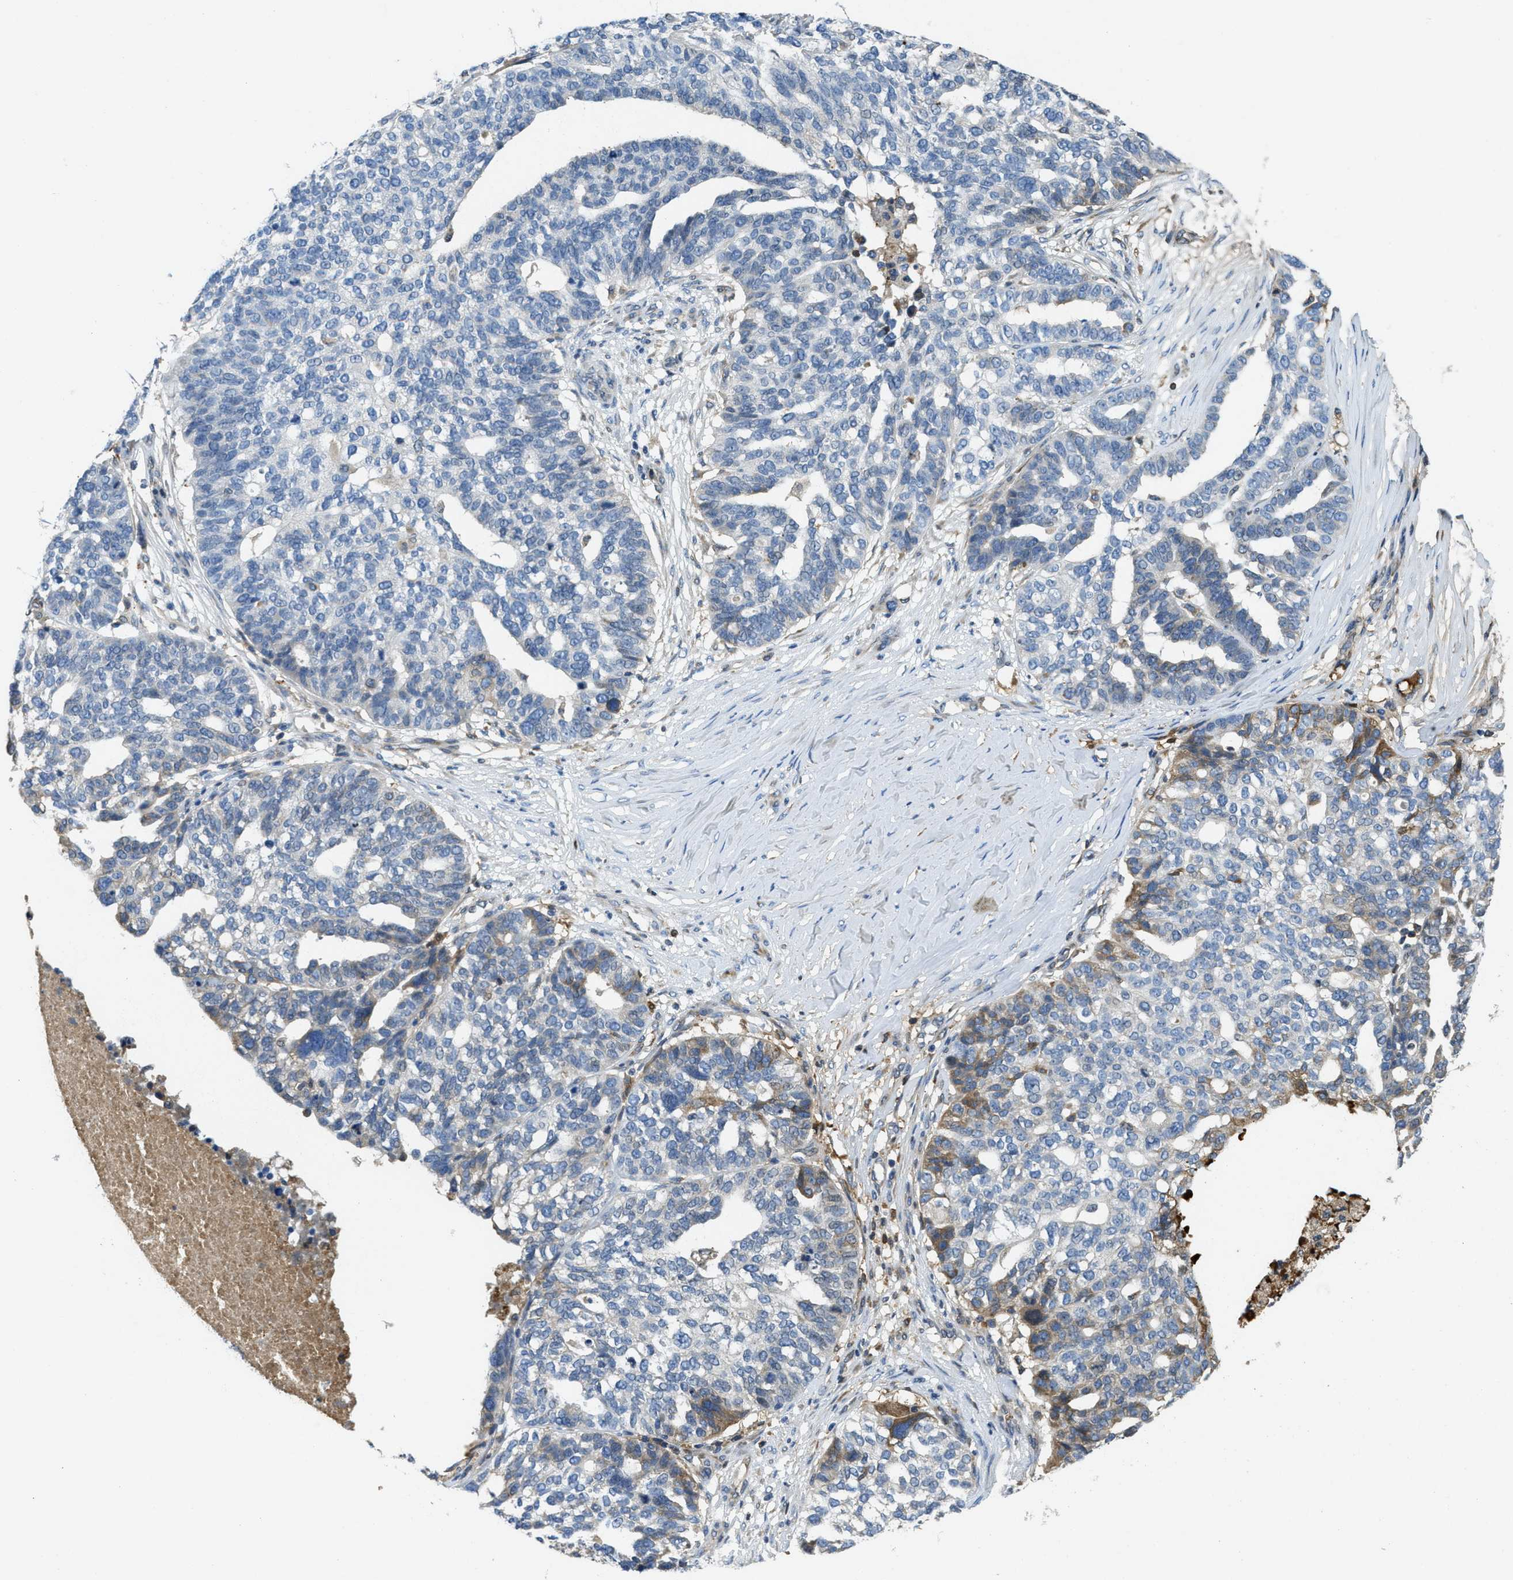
{"staining": {"intensity": "moderate", "quantity": "<25%", "location": "cytoplasmic/membranous"}, "tissue": "ovarian cancer", "cell_type": "Tumor cells", "image_type": "cancer", "snomed": [{"axis": "morphology", "description": "Cystadenocarcinoma, serous, NOS"}, {"axis": "topography", "description": "Ovary"}], "caption": "Immunohistochemistry (IHC) of ovarian cancer (serous cystadenocarcinoma) displays low levels of moderate cytoplasmic/membranous positivity in approximately <25% of tumor cells.", "gene": "MPDU1", "patient": {"sex": "female", "age": 59}}